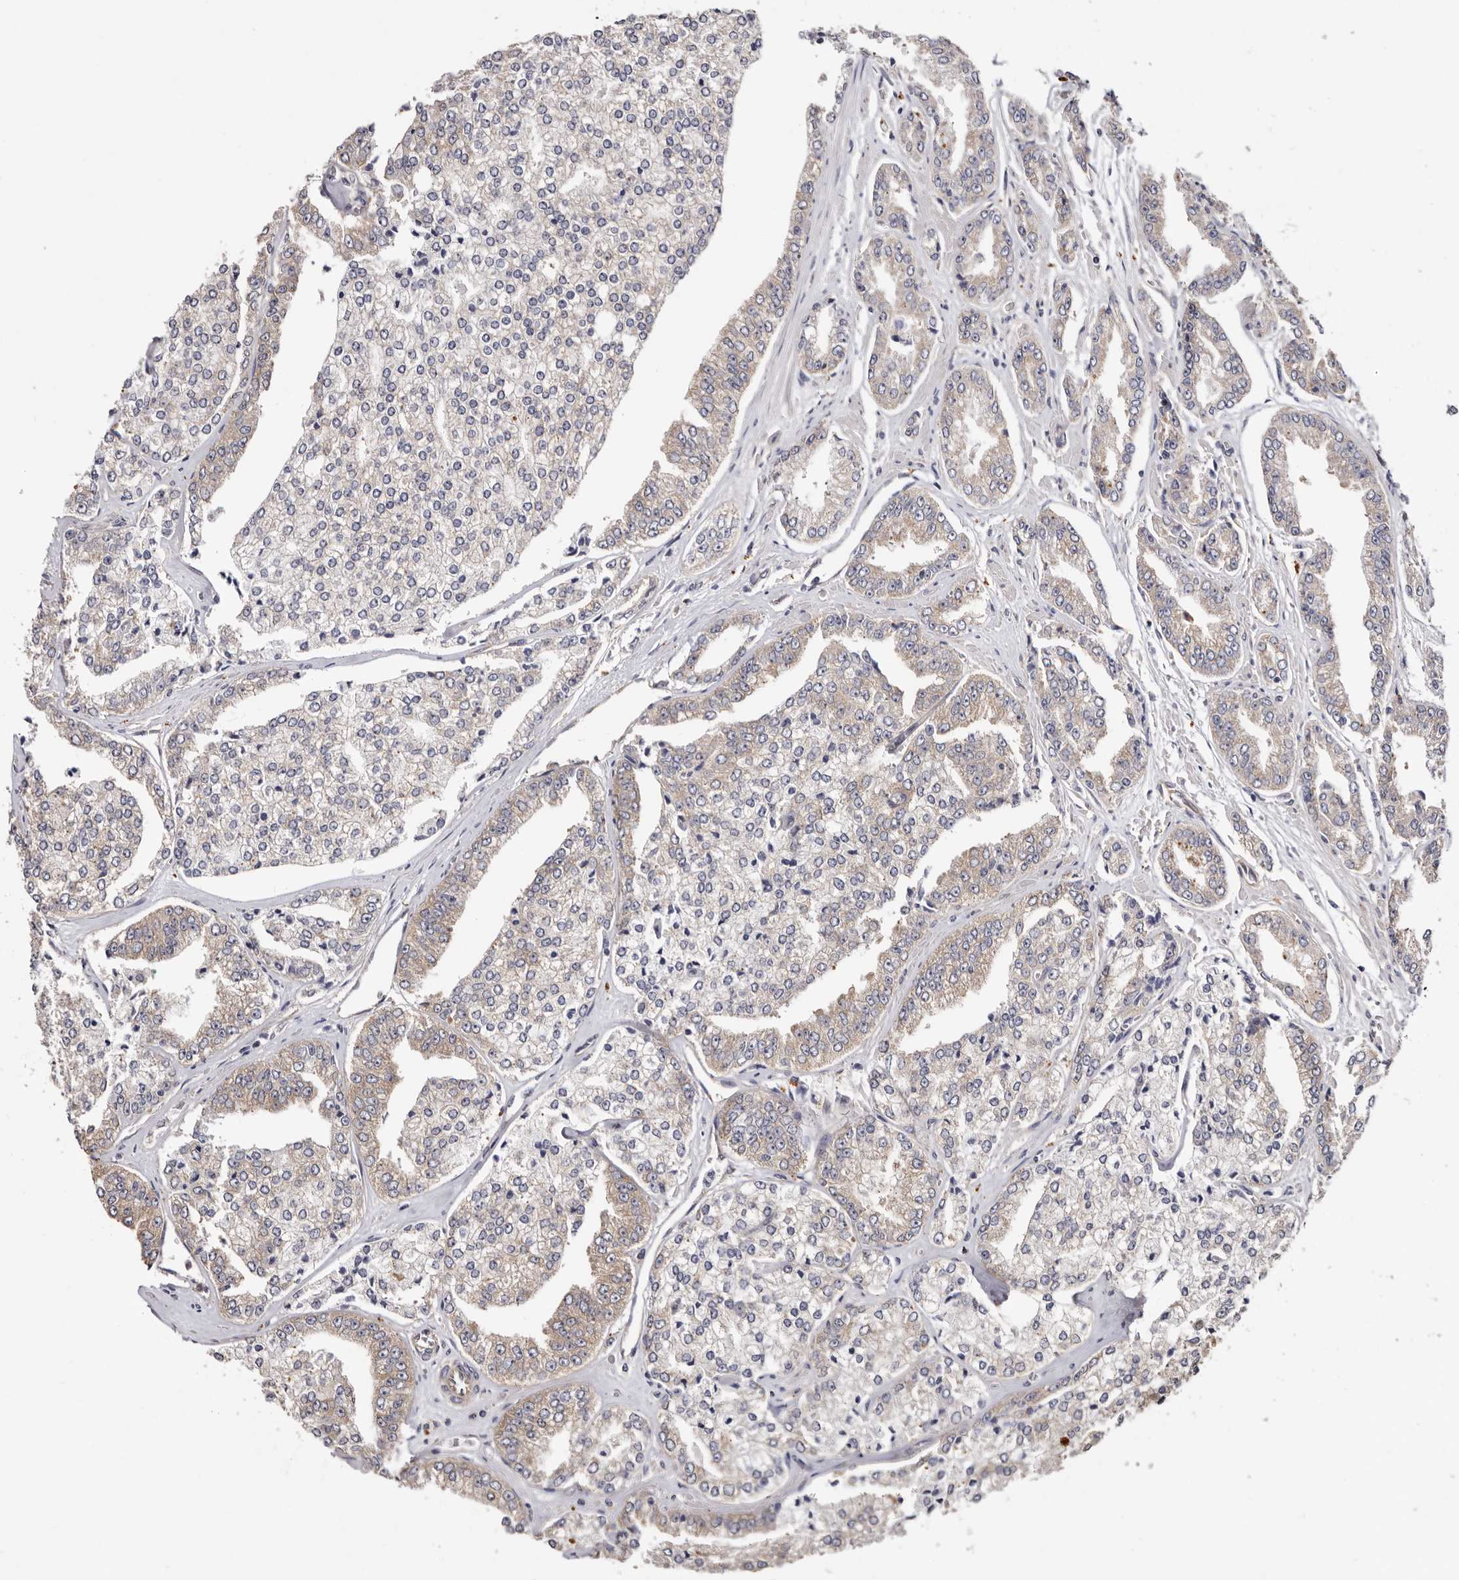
{"staining": {"intensity": "weak", "quantity": "25%-75%", "location": "cytoplasmic/membranous"}, "tissue": "prostate cancer", "cell_type": "Tumor cells", "image_type": "cancer", "snomed": [{"axis": "morphology", "description": "Adenocarcinoma, High grade"}, {"axis": "topography", "description": "Prostate"}], "caption": "A brown stain shows weak cytoplasmic/membranous staining of a protein in prostate cancer (adenocarcinoma (high-grade)) tumor cells.", "gene": "FAM167B", "patient": {"sex": "male", "age": 71}}